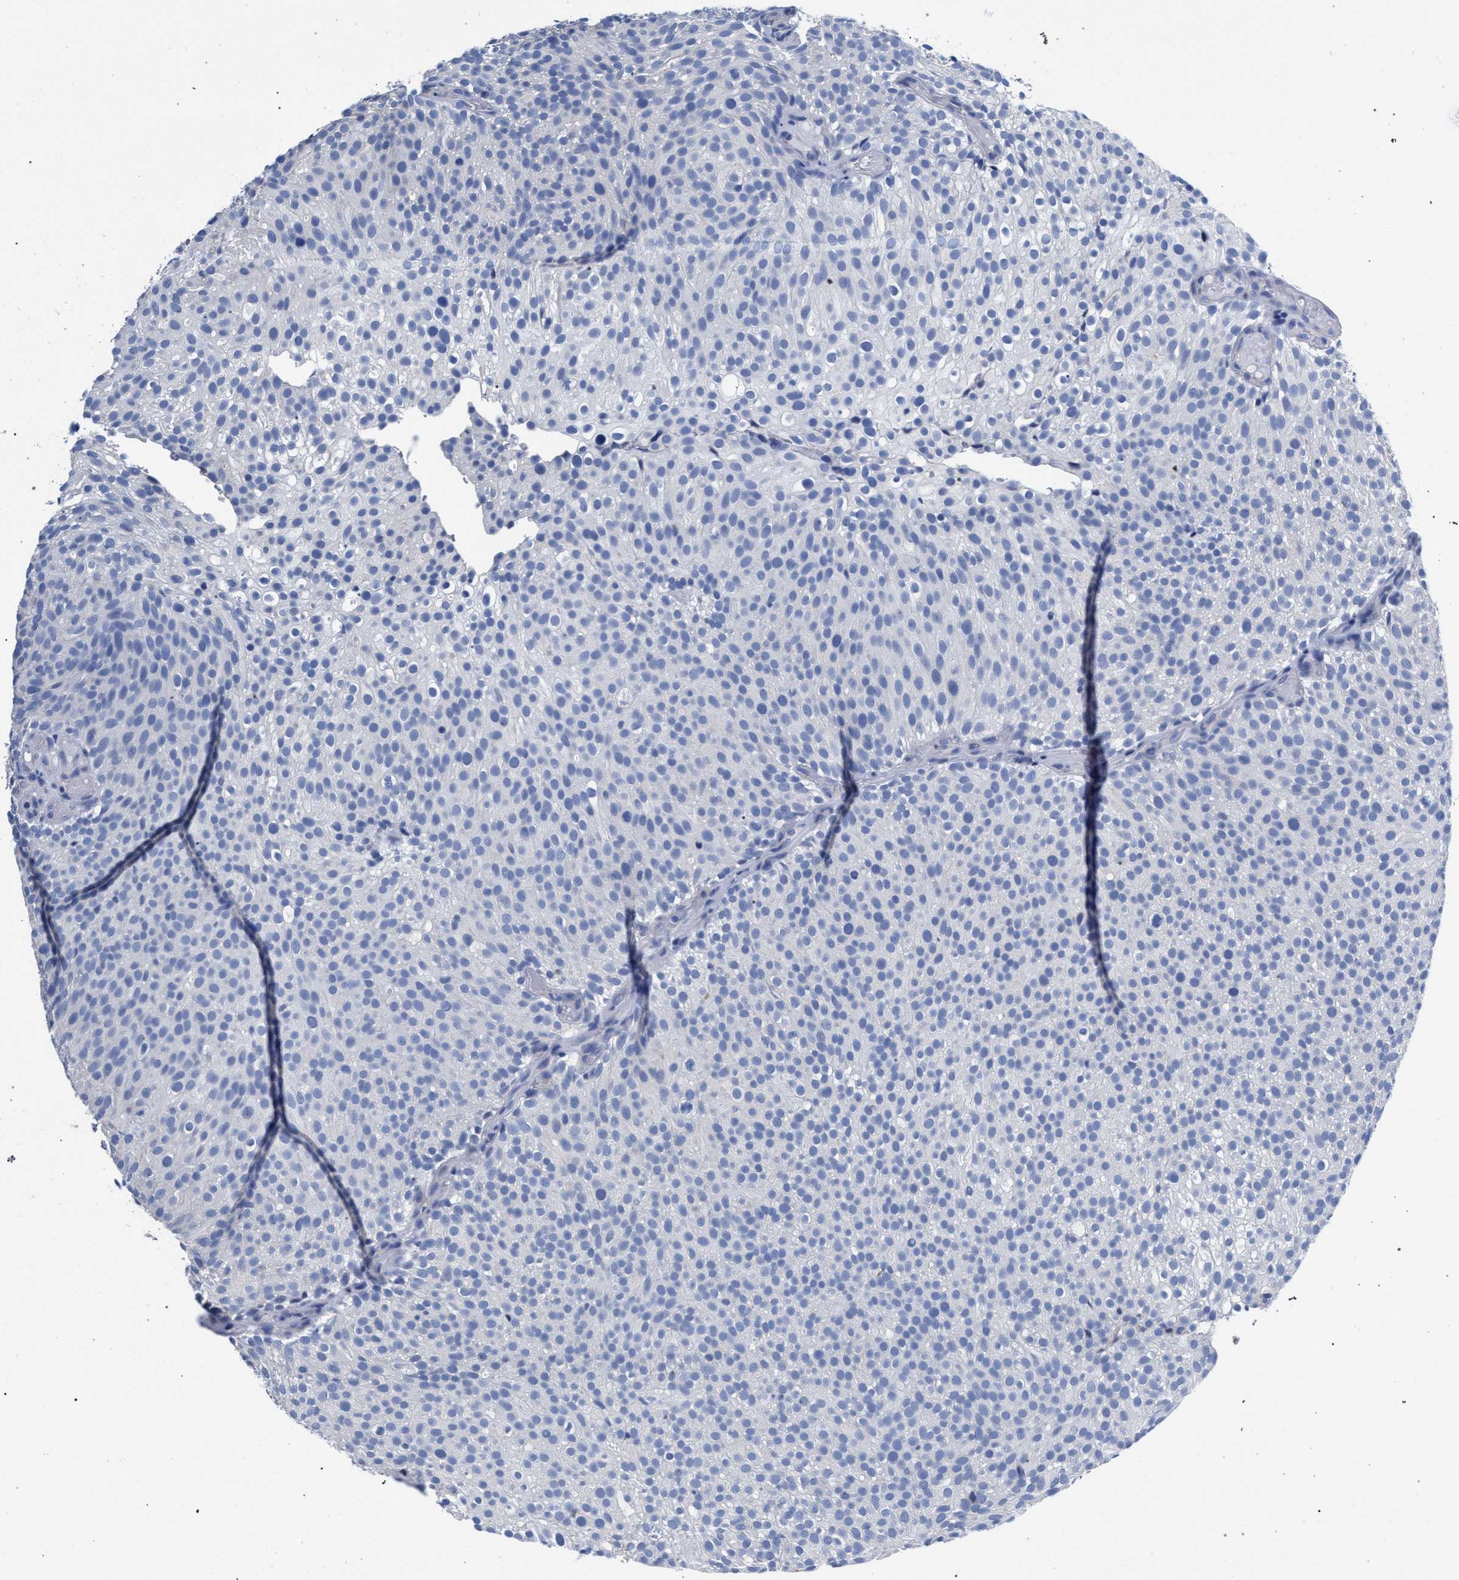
{"staining": {"intensity": "negative", "quantity": "none", "location": "none"}, "tissue": "urothelial cancer", "cell_type": "Tumor cells", "image_type": "cancer", "snomed": [{"axis": "morphology", "description": "Urothelial carcinoma, Low grade"}, {"axis": "topography", "description": "Urinary bladder"}], "caption": "A micrograph of human low-grade urothelial carcinoma is negative for staining in tumor cells.", "gene": "AKAP4", "patient": {"sex": "male", "age": 78}}